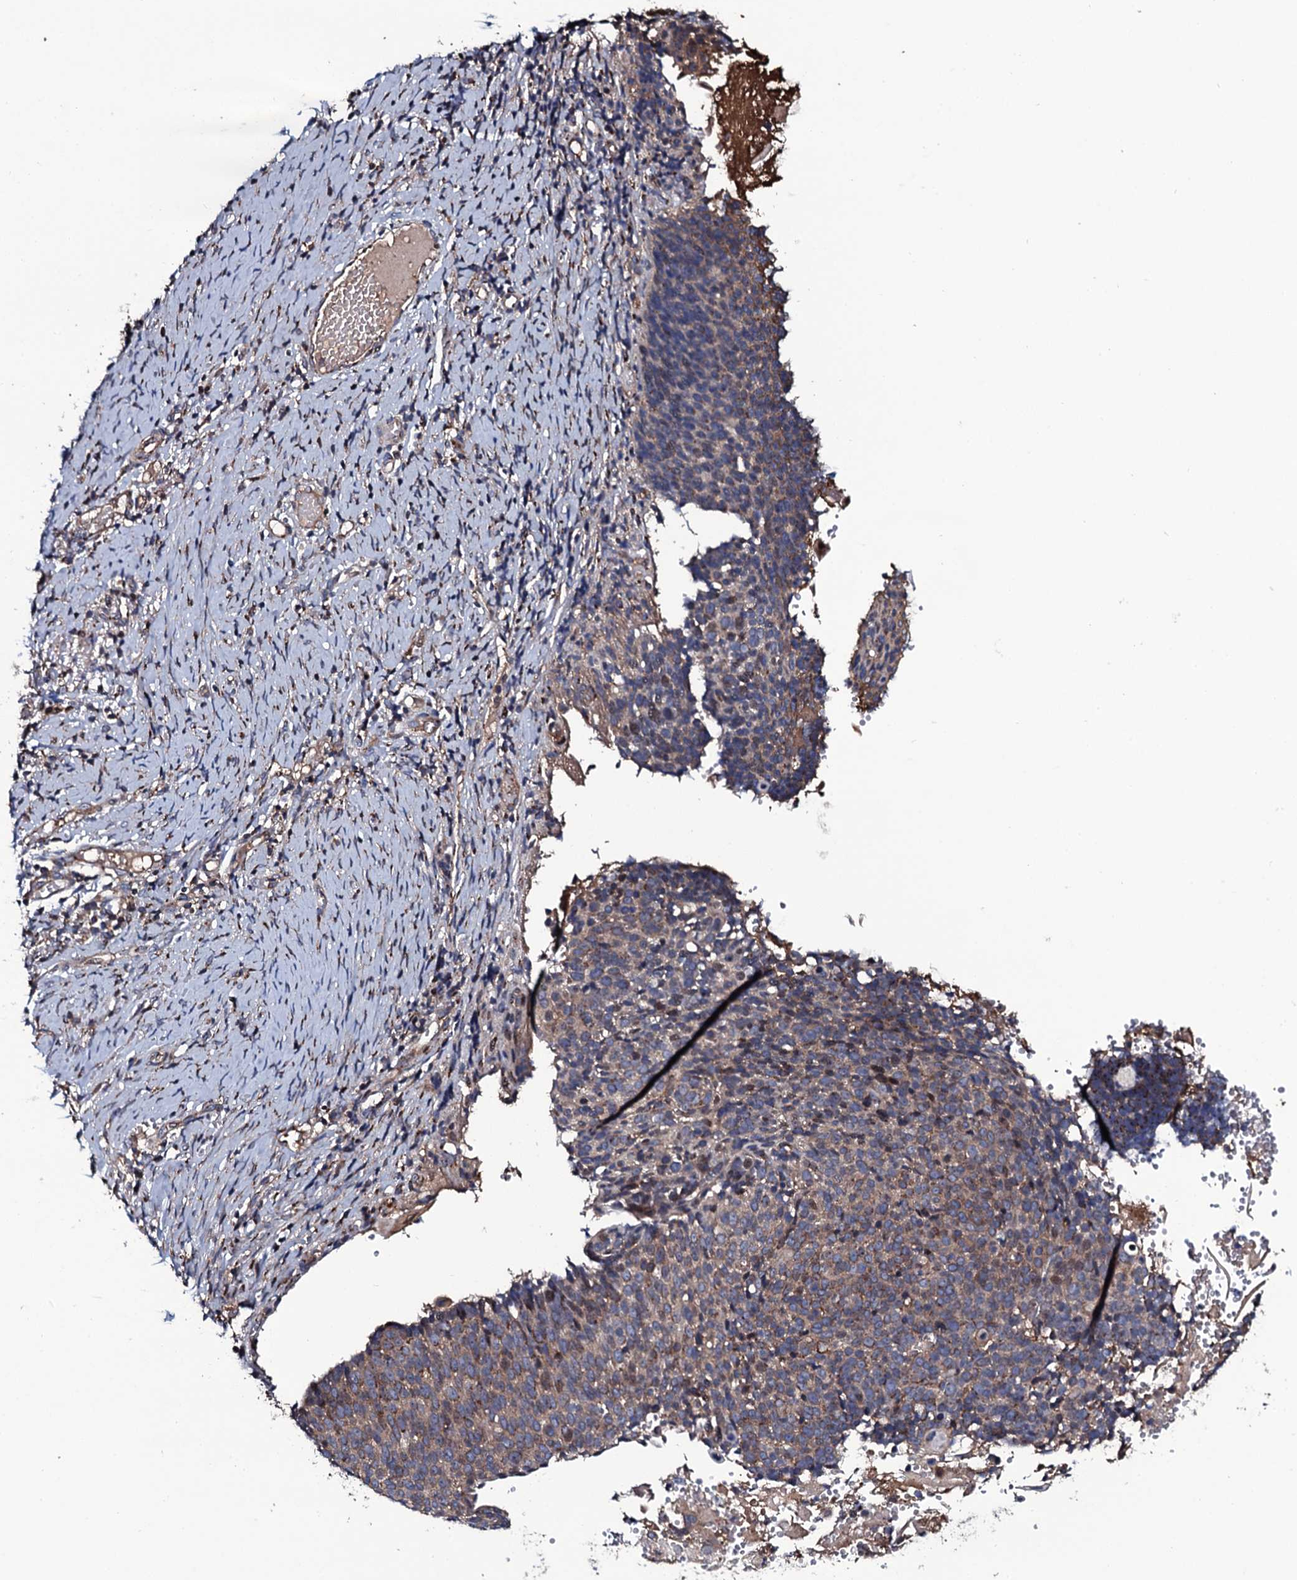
{"staining": {"intensity": "moderate", "quantity": "<25%", "location": "cytoplasmic/membranous"}, "tissue": "cervical cancer", "cell_type": "Tumor cells", "image_type": "cancer", "snomed": [{"axis": "morphology", "description": "Normal tissue, NOS"}, {"axis": "morphology", "description": "Squamous cell carcinoma, NOS"}, {"axis": "topography", "description": "Cervix"}], "caption": "A high-resolution micrograph shows IHC staining of squamous cell carcinoma (cervical), which exhibits moderate cytoplasmic/membranous staining in about <25% of tumor cells.", "gene": "PLET1", "patient": {"sex": "female", "age": 39}}